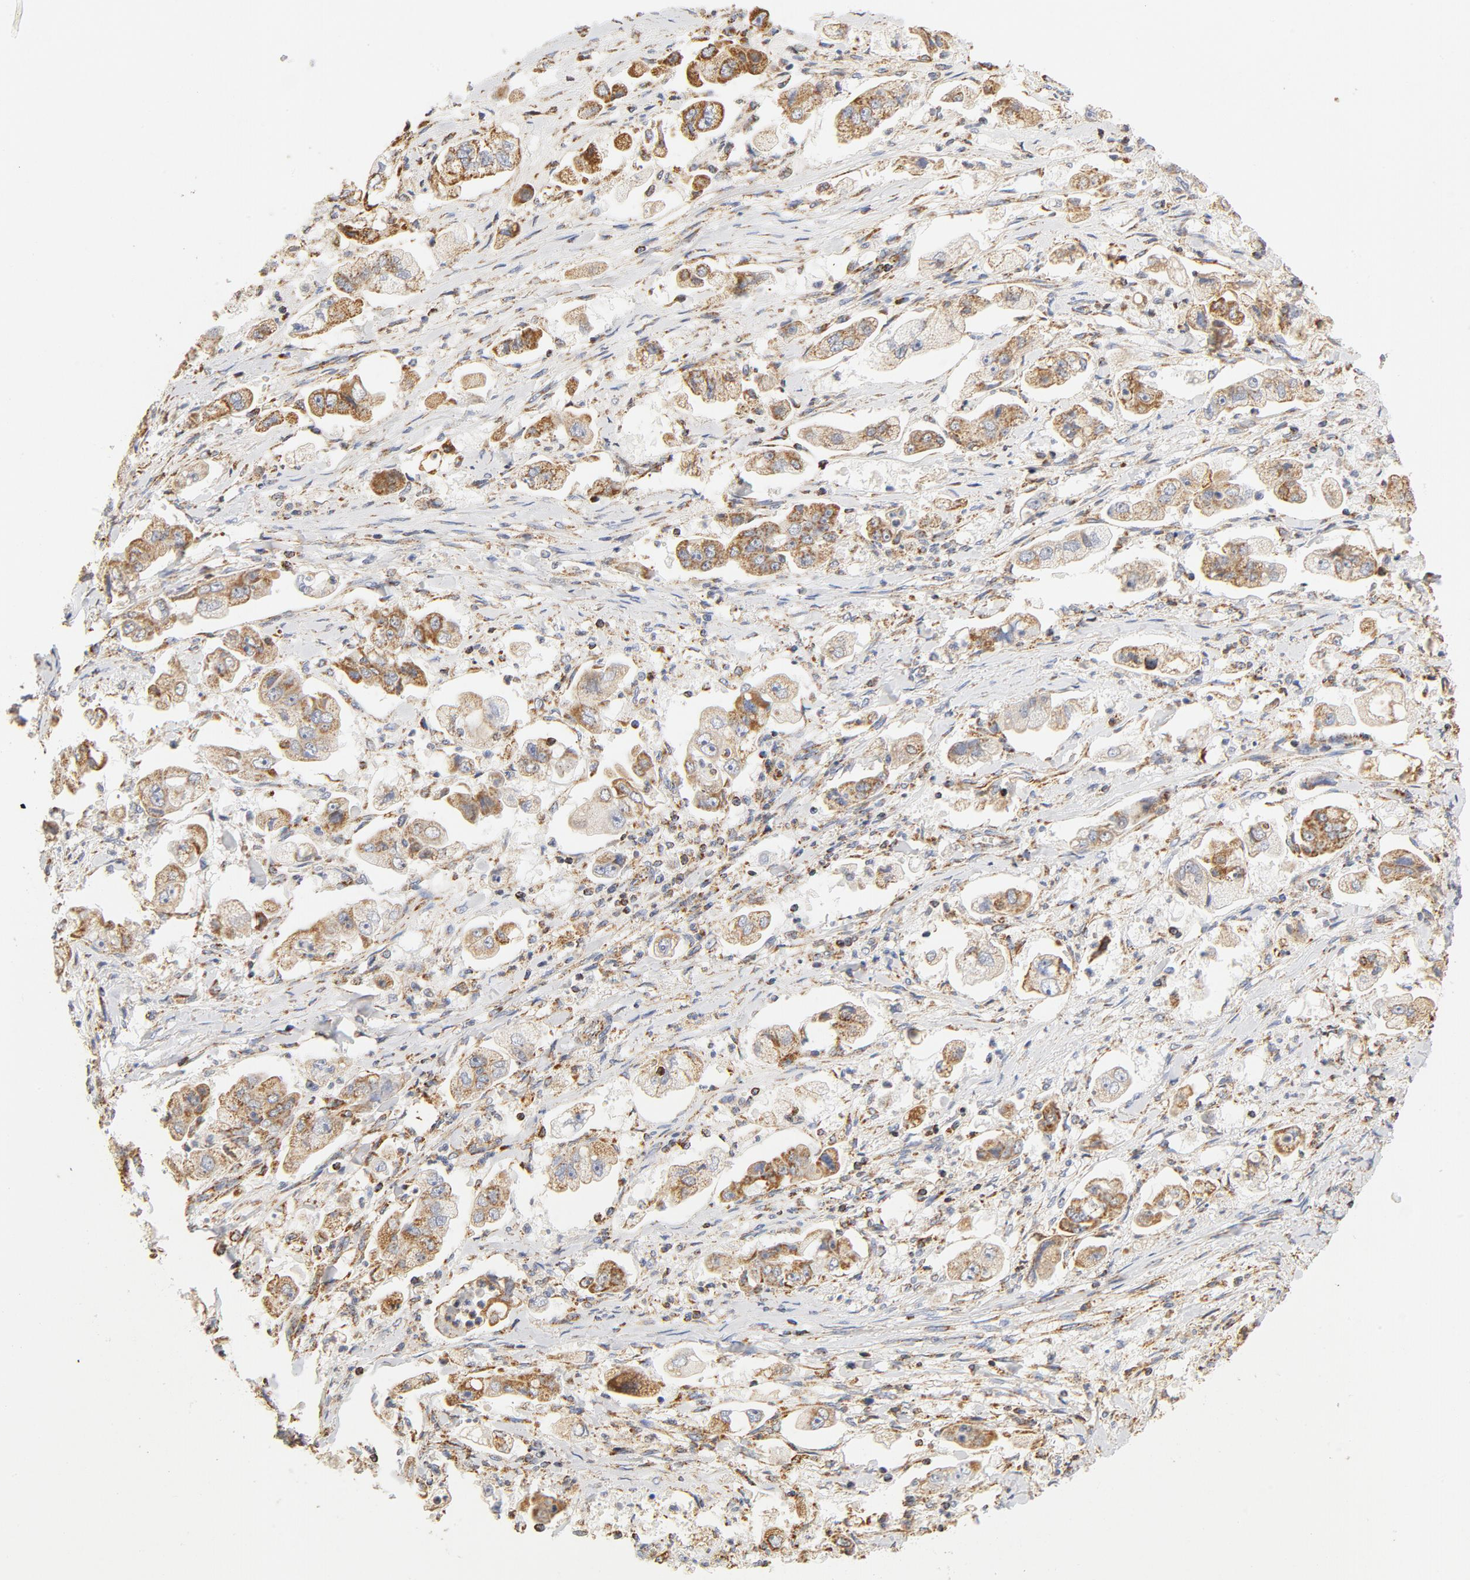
{"staining": {"intensity": "moderate", "quantity": ">75%", "location": "cytoplasmic/membranous"}, "tissue": "stomach cancer", "cell_type": "Tumor cells", "image_type": "cancer", "snomed": [{"axis": "morphology", "description": "Adenocarcinoma, NOS"}, {"axis": "topography", "description": "Stomach"}], "caption": "Stomach adenocarcinoma stained for a protein displays moderate cytoplasmic/membranous positivity in tumor cells.", "gene": "COX4I1", "patient": {"sex": "male", "age": 62}}